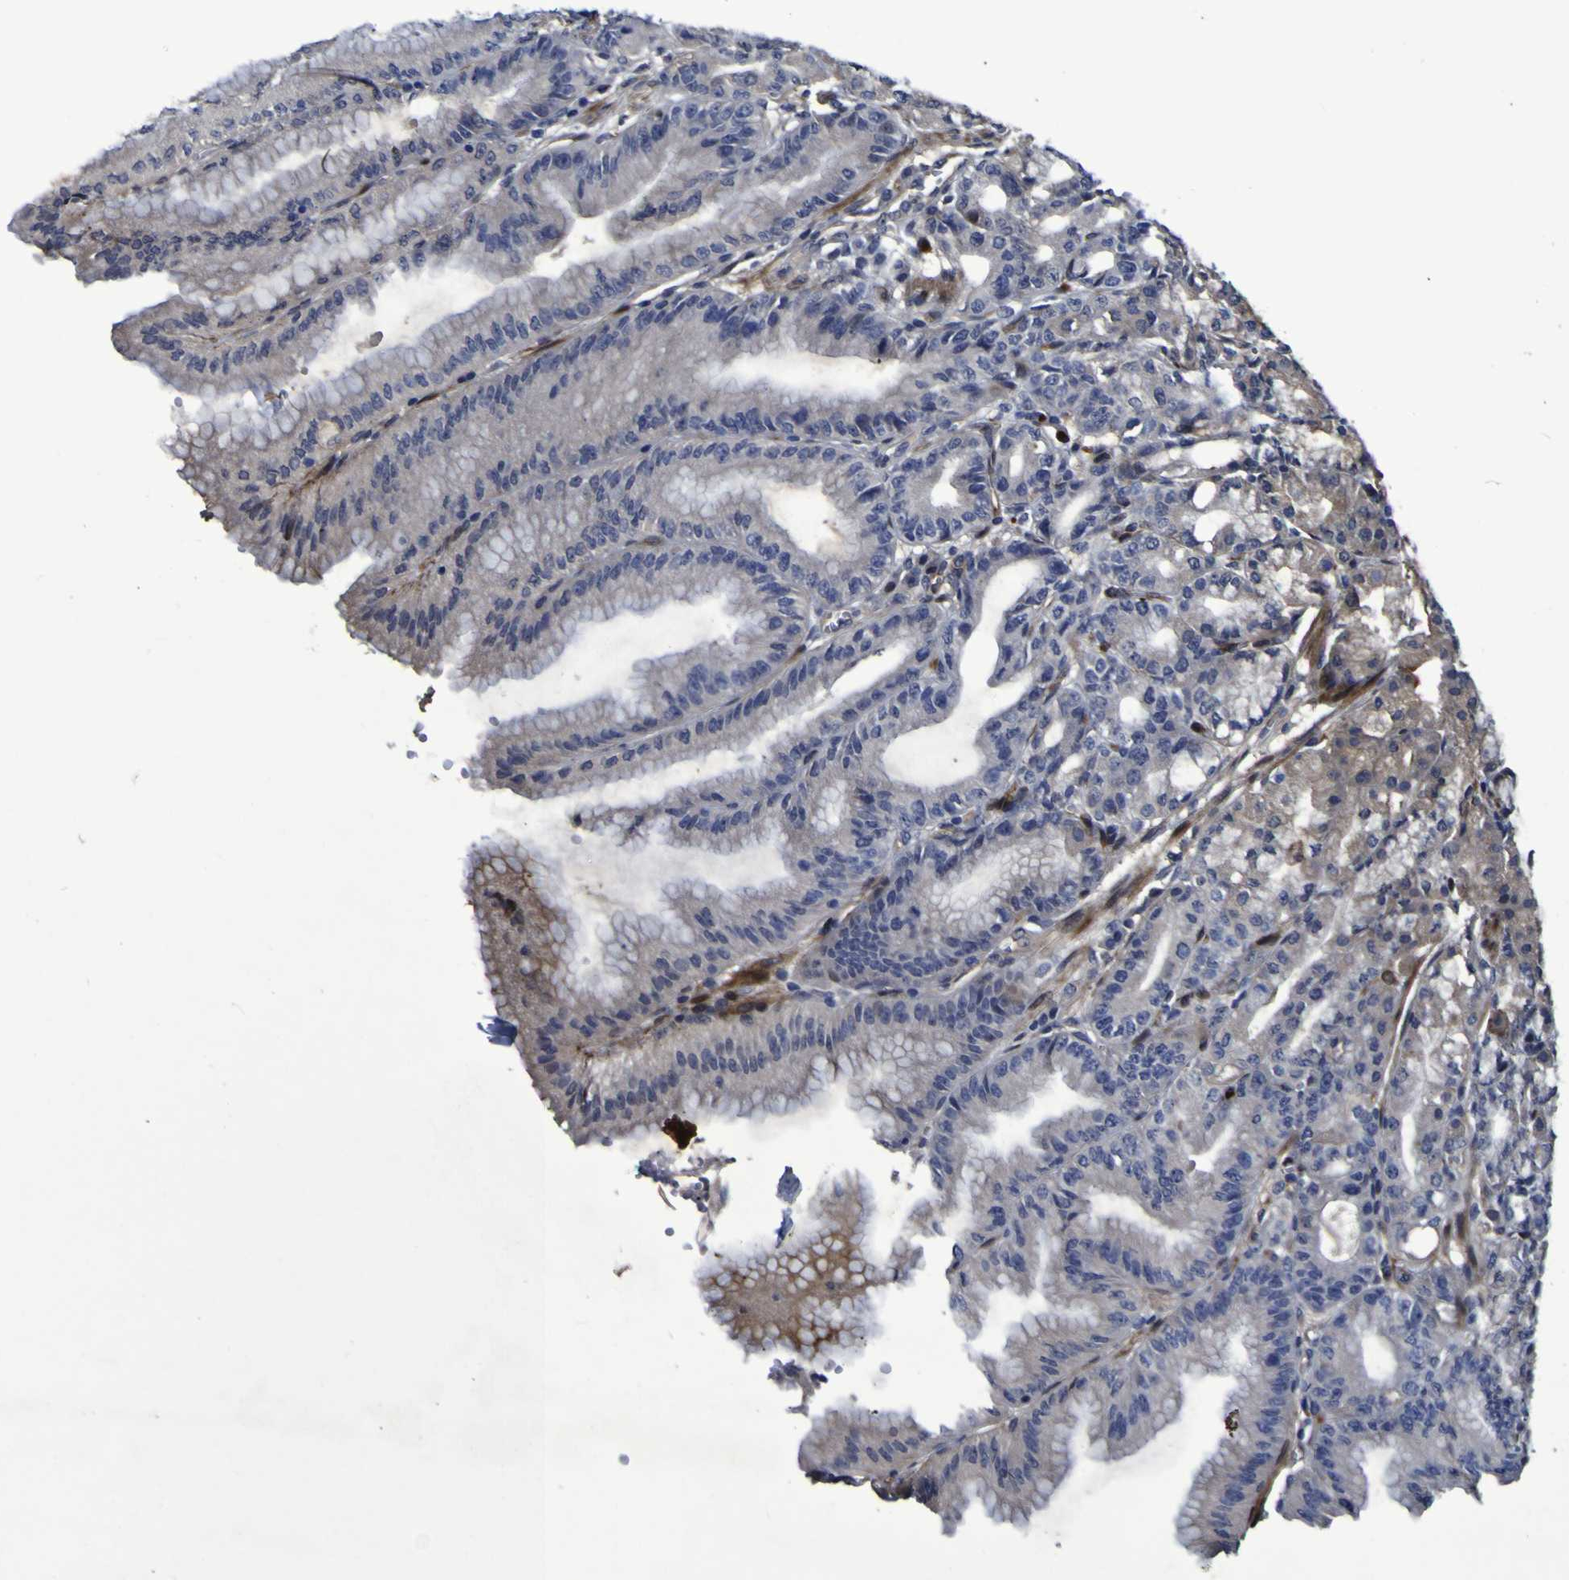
{"staining": {"intensity": "strong", "quantity": "25%-75%", "location": "cytoplasmic/membranous,nuclear"}, "tissue": "stomach", "cell_type": "Glandular cells", "image_type": "normal", "snomed": [{"axis": "morphology", "description": "Normal tissue, NOS"}, {"axis": "topography", "description": "Stomach, lower"}], "caption": "Stomach stained with a brown dye exhibits strong cytoplasmic/membranous,nuclear positive staining in about 25%-75% of glandular cells.", "gene": "MGLL", "patient": {"sex": "male", "age": 71}}